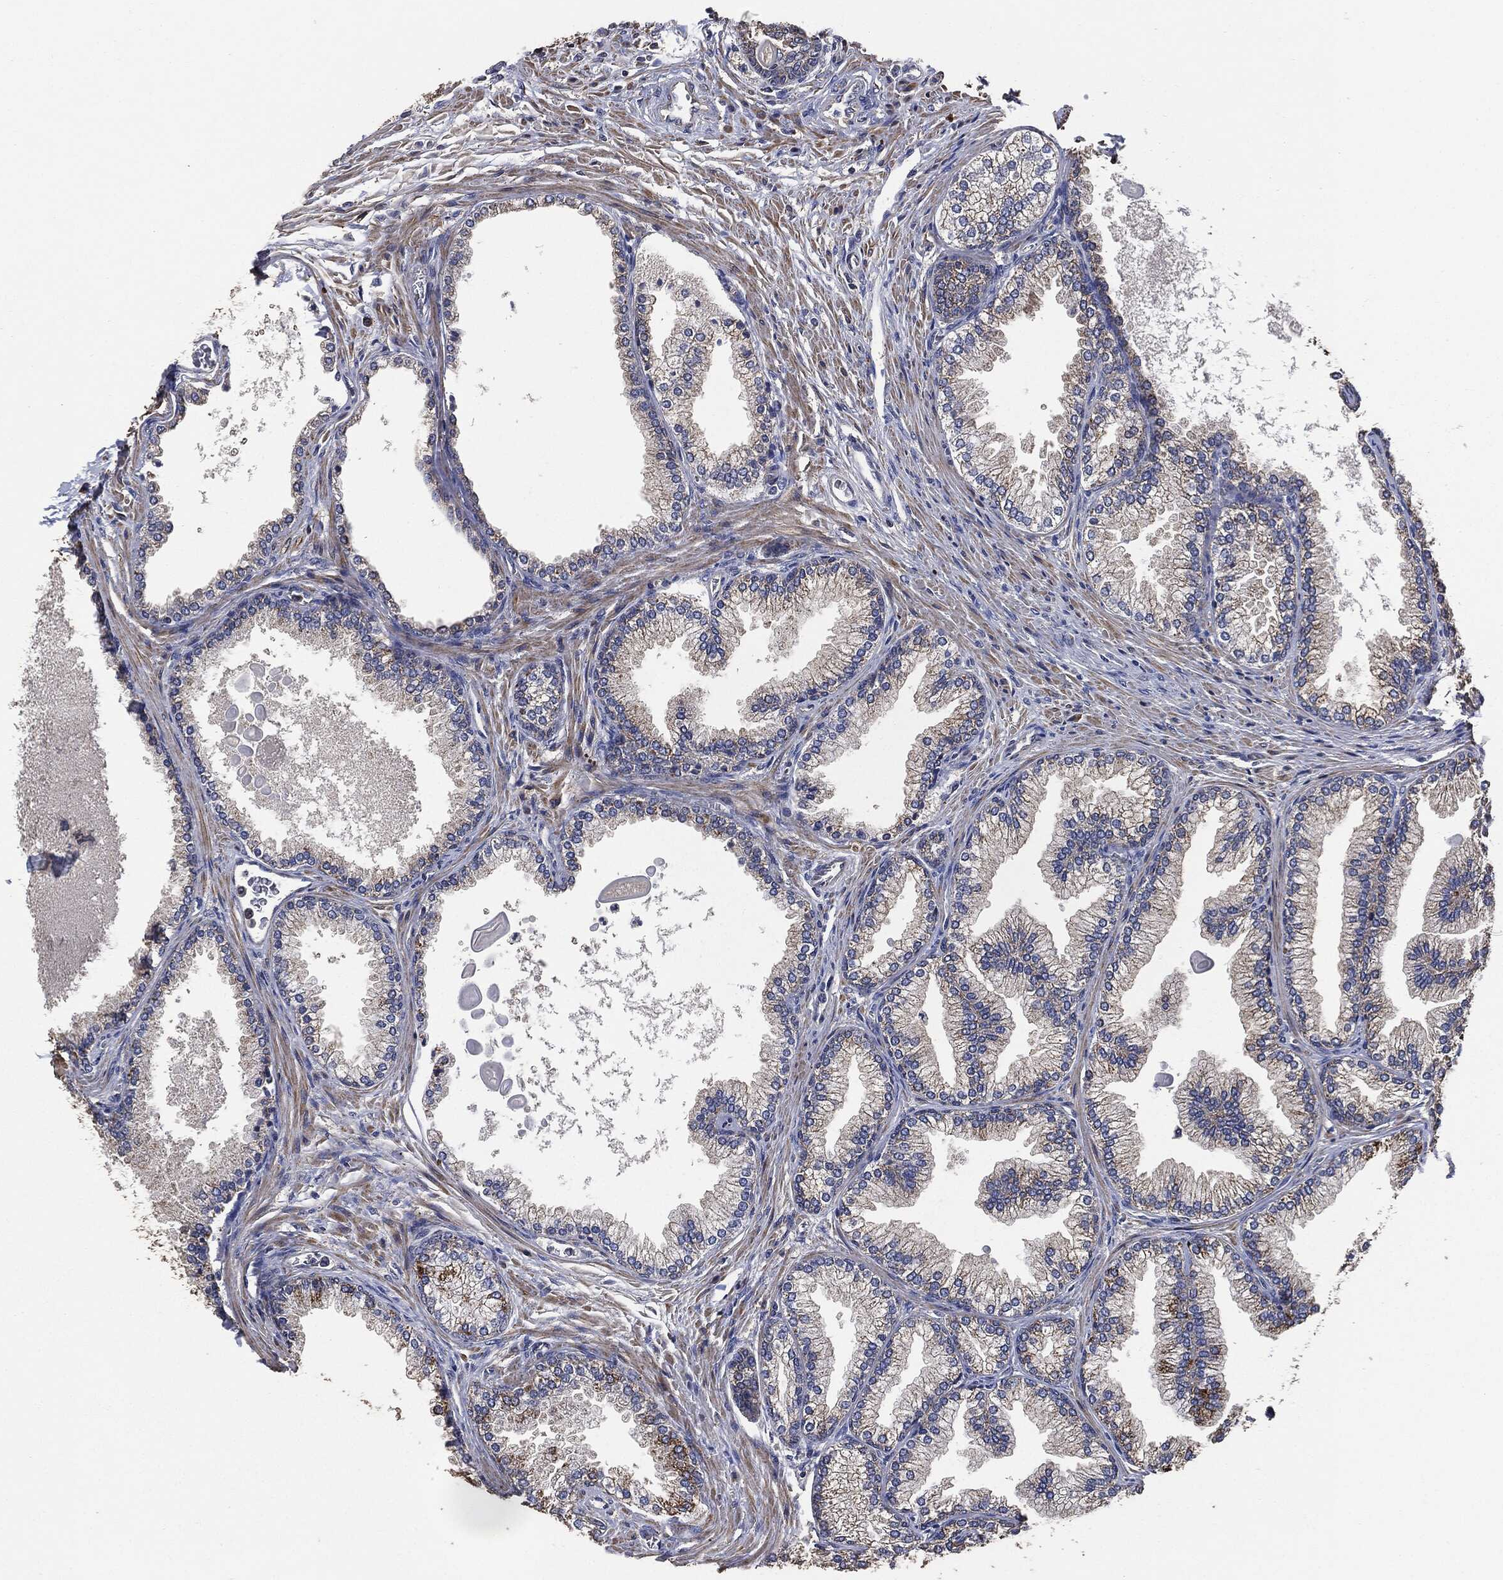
{"staining": {"intensity": "strong", "quantity": "25%-75%", "location": "cytoplasmic/membranous"}, "tissue": "prostate", "cell_type": "Glandular cells", "image_type": "normal", "snomed": [{"axis": "morphology", "description": "Normal tissue, NOS"}, {"axis": "topography", "description": "Prostate"}], "caption": "An image showing strong cytoplasmic/membranous positivity in approximately 25%-75% of glandular cells in unremarkable prostate, as visualized by brown immunohistochemical staining.", "gene": "STK3", "patient": {"sex": "male", "age": 72}}